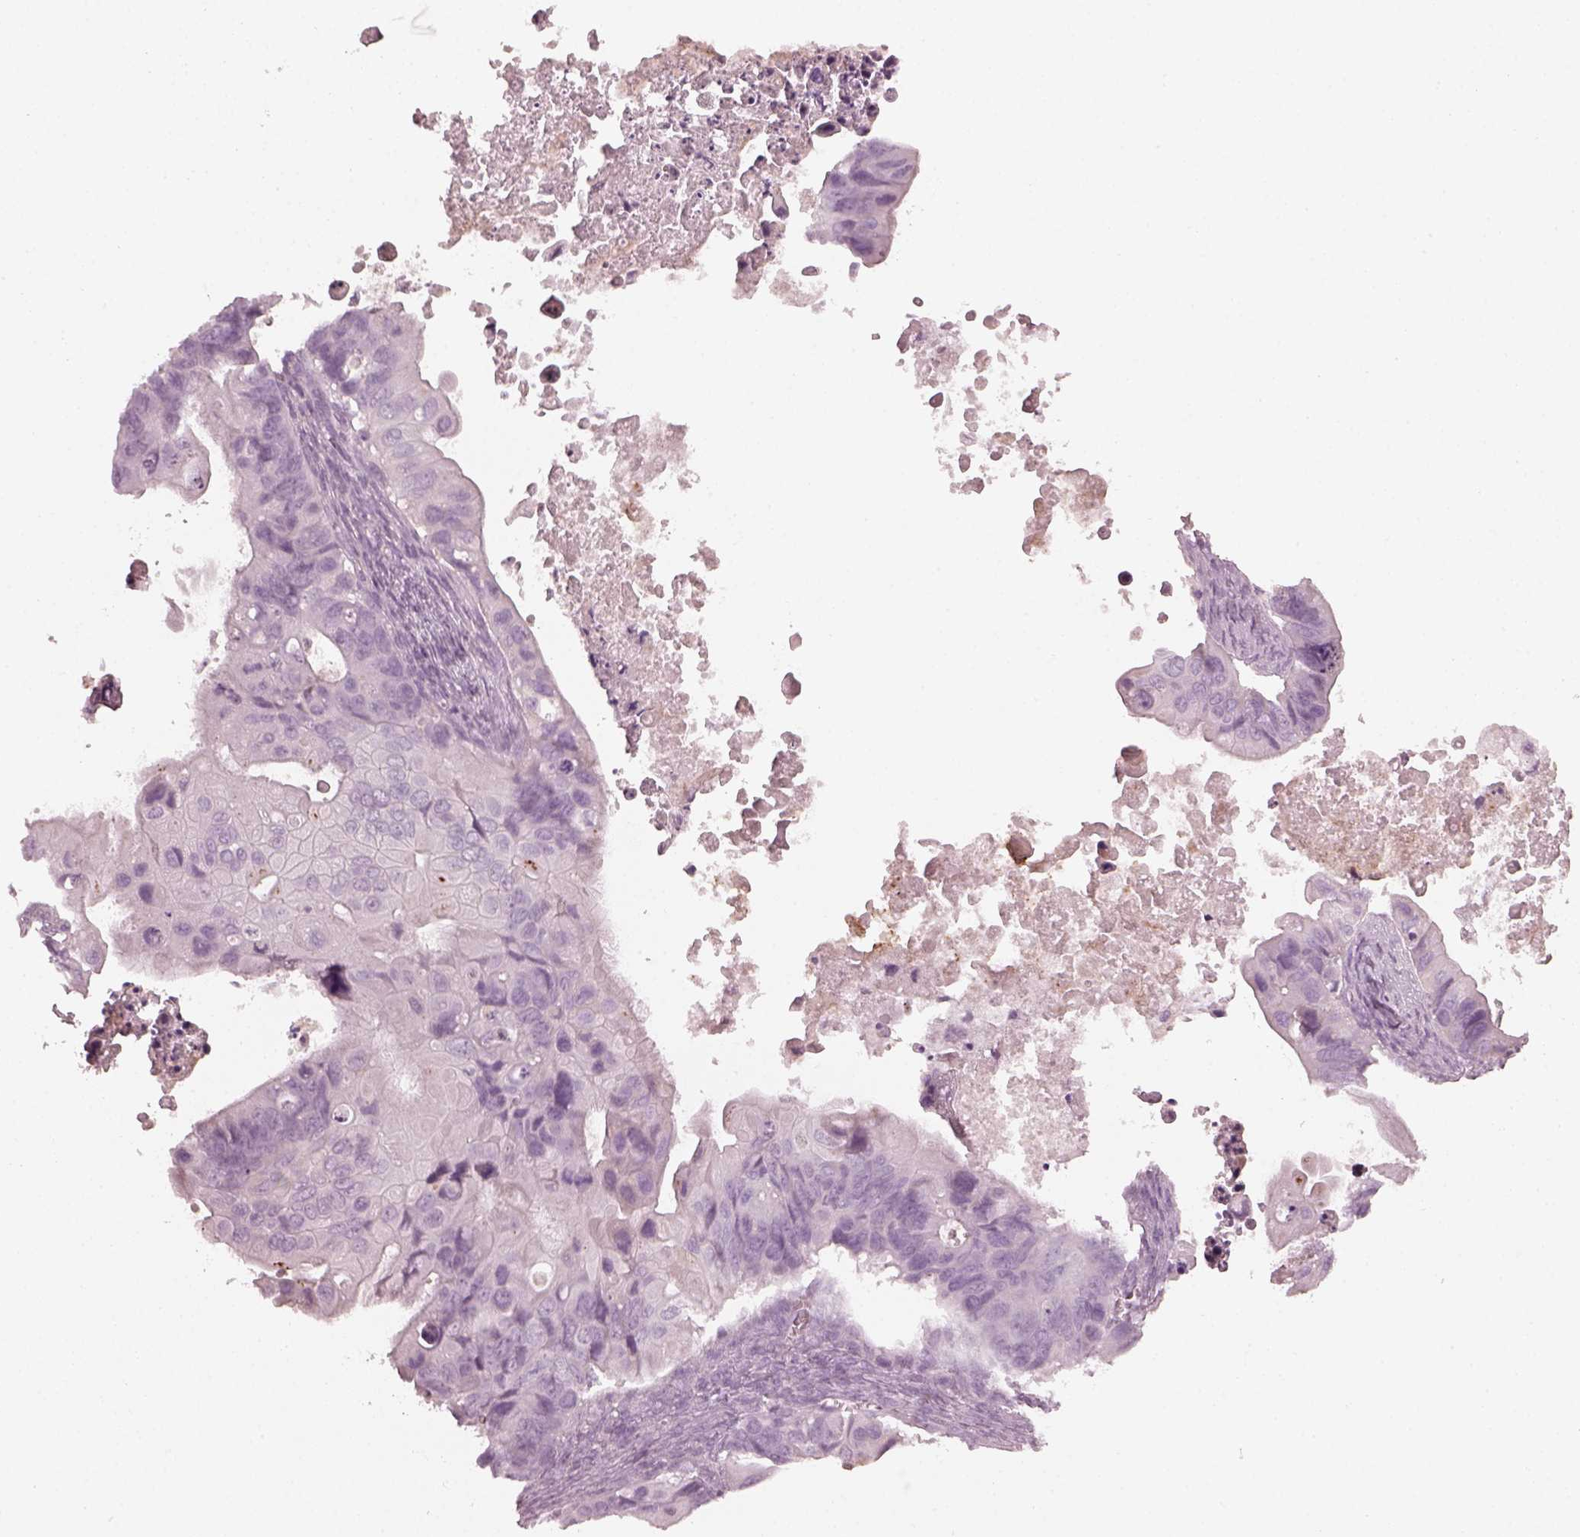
{"staining": {"intensity": "negative", "quantity": "none", "location": "none"}, "tissue": "ovarian cancer", "cell_type": "Tumor cells", "image_type": "cancer", "snomed": [{"axis": "morphology", "description": "Cystadenocarcinoma, mucinous, NOS"}, {"axis": "topography", "description": "Ovary"}], "caption": "Immunohistochemistry of ovarian cancer (mucinous cystadenocarcinoma) shows no positivity in tumor cells. (DAB (3,3'-diaminobenzidine) IHC visualized using brightfield microscopy, high magnification).", "gene": "CRYBA2", "patient": {"sex": "female", "age": 64}}